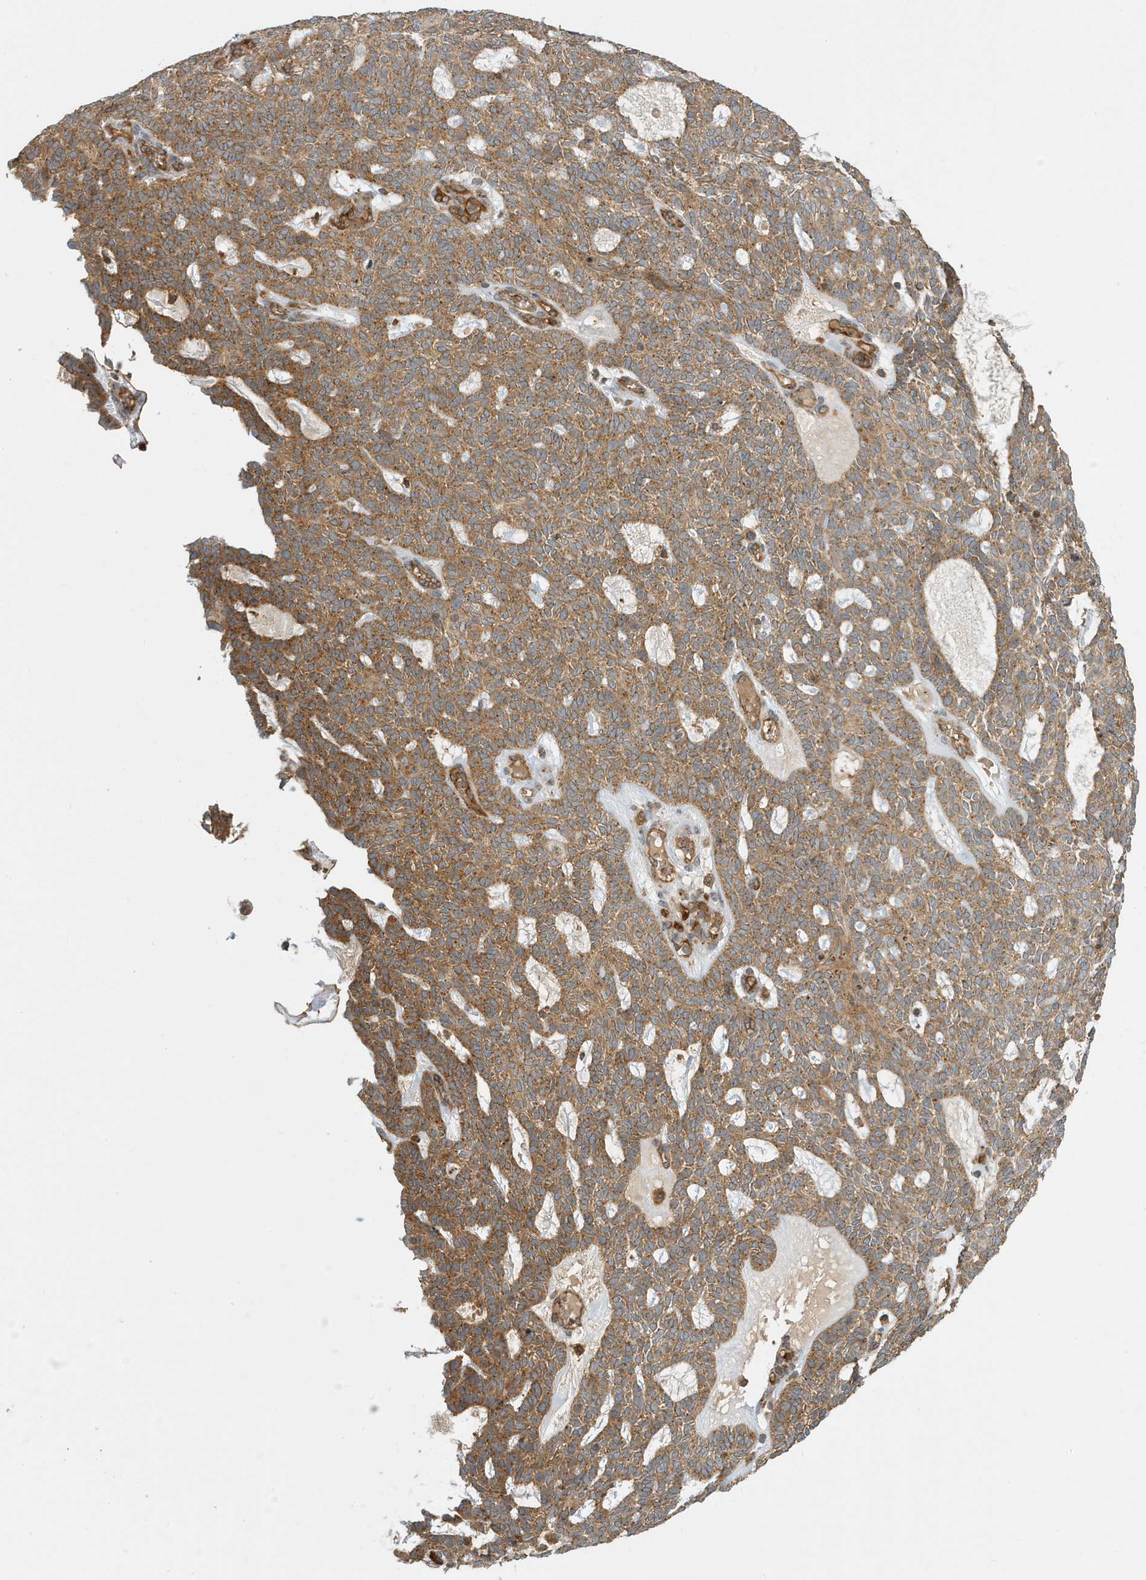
{"staining": {"intensity": "moderate", "quantity": ">75%", "location": "cytoplasmic/membranous"}, "tissue": "skin cancer", "cell_type": "Tumor cells", "image_type": "cancer", "snomed": [{"axis": "morphology", "description": "Squamous cell carcinoma, NOS"}, {"axis": "topography", "description": "Skin"}], "caption": "Human skin squamous cell carcinoma stained with a protein marker demonstrates moderate staining in tumor cells.", "gene": "FYCO1", "patient": {"sex": "female", "age": 90}}